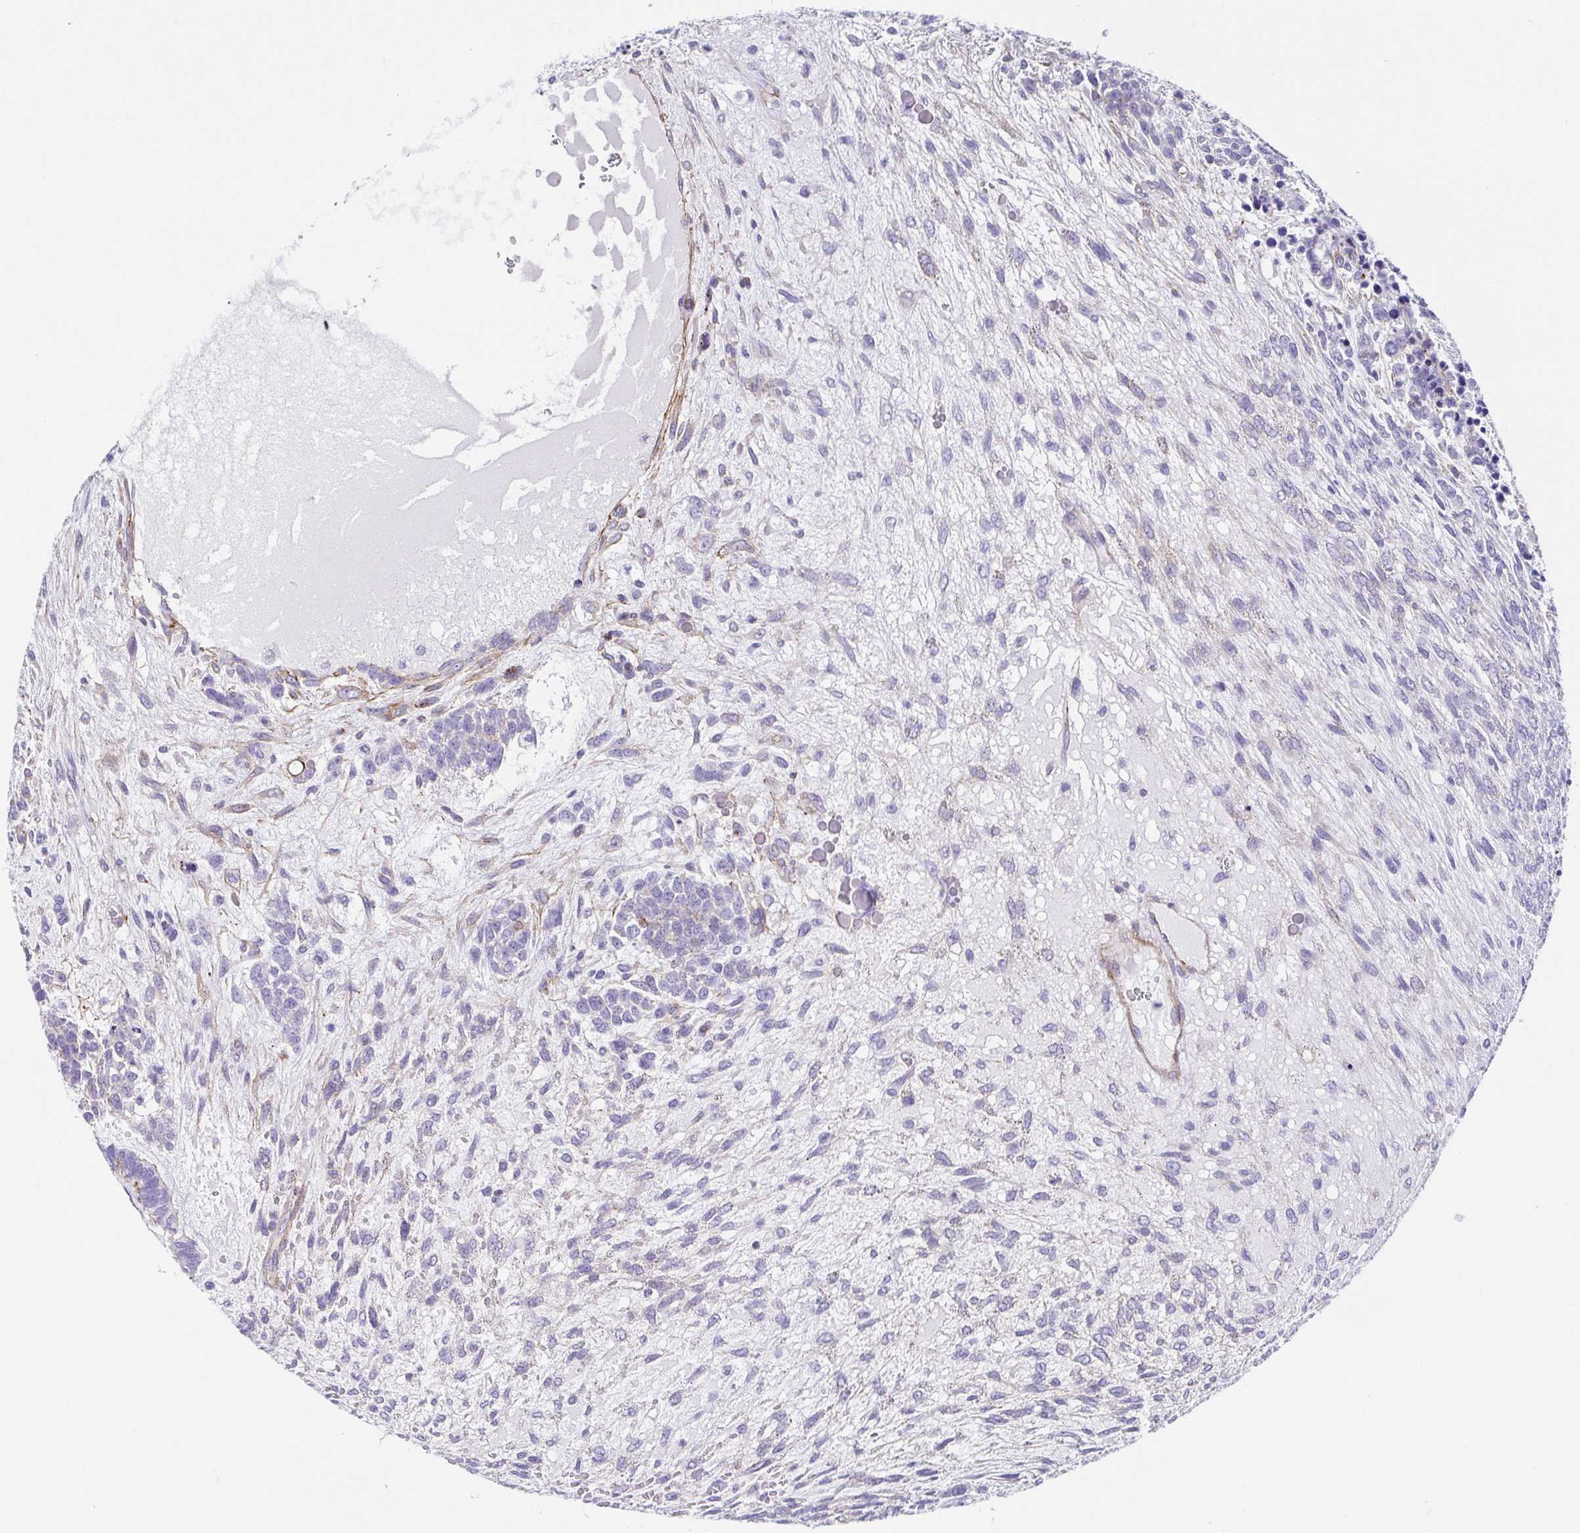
{"staining": {"intensity": "weak", "quantity": "<25%", "location": "cytoplasmic/membranous"}, "tissue": "testis cancer", "cell_type": "Tumor cells", "image_type": "cancer", "snomed": [{"axis": "morphology", "description": "Carcinoma, Embryonal, NOS"}, {"axis": "topography", "description": "Testis"}], "caption": "A high-resolution photomicrograph shows immunohistochemistry staining of testis cancer (embryonal carcinoma), which displays no significant staining in tumor cells.", "gene": "TRAM2", "patient": {"sex": "male", "age": 23}}